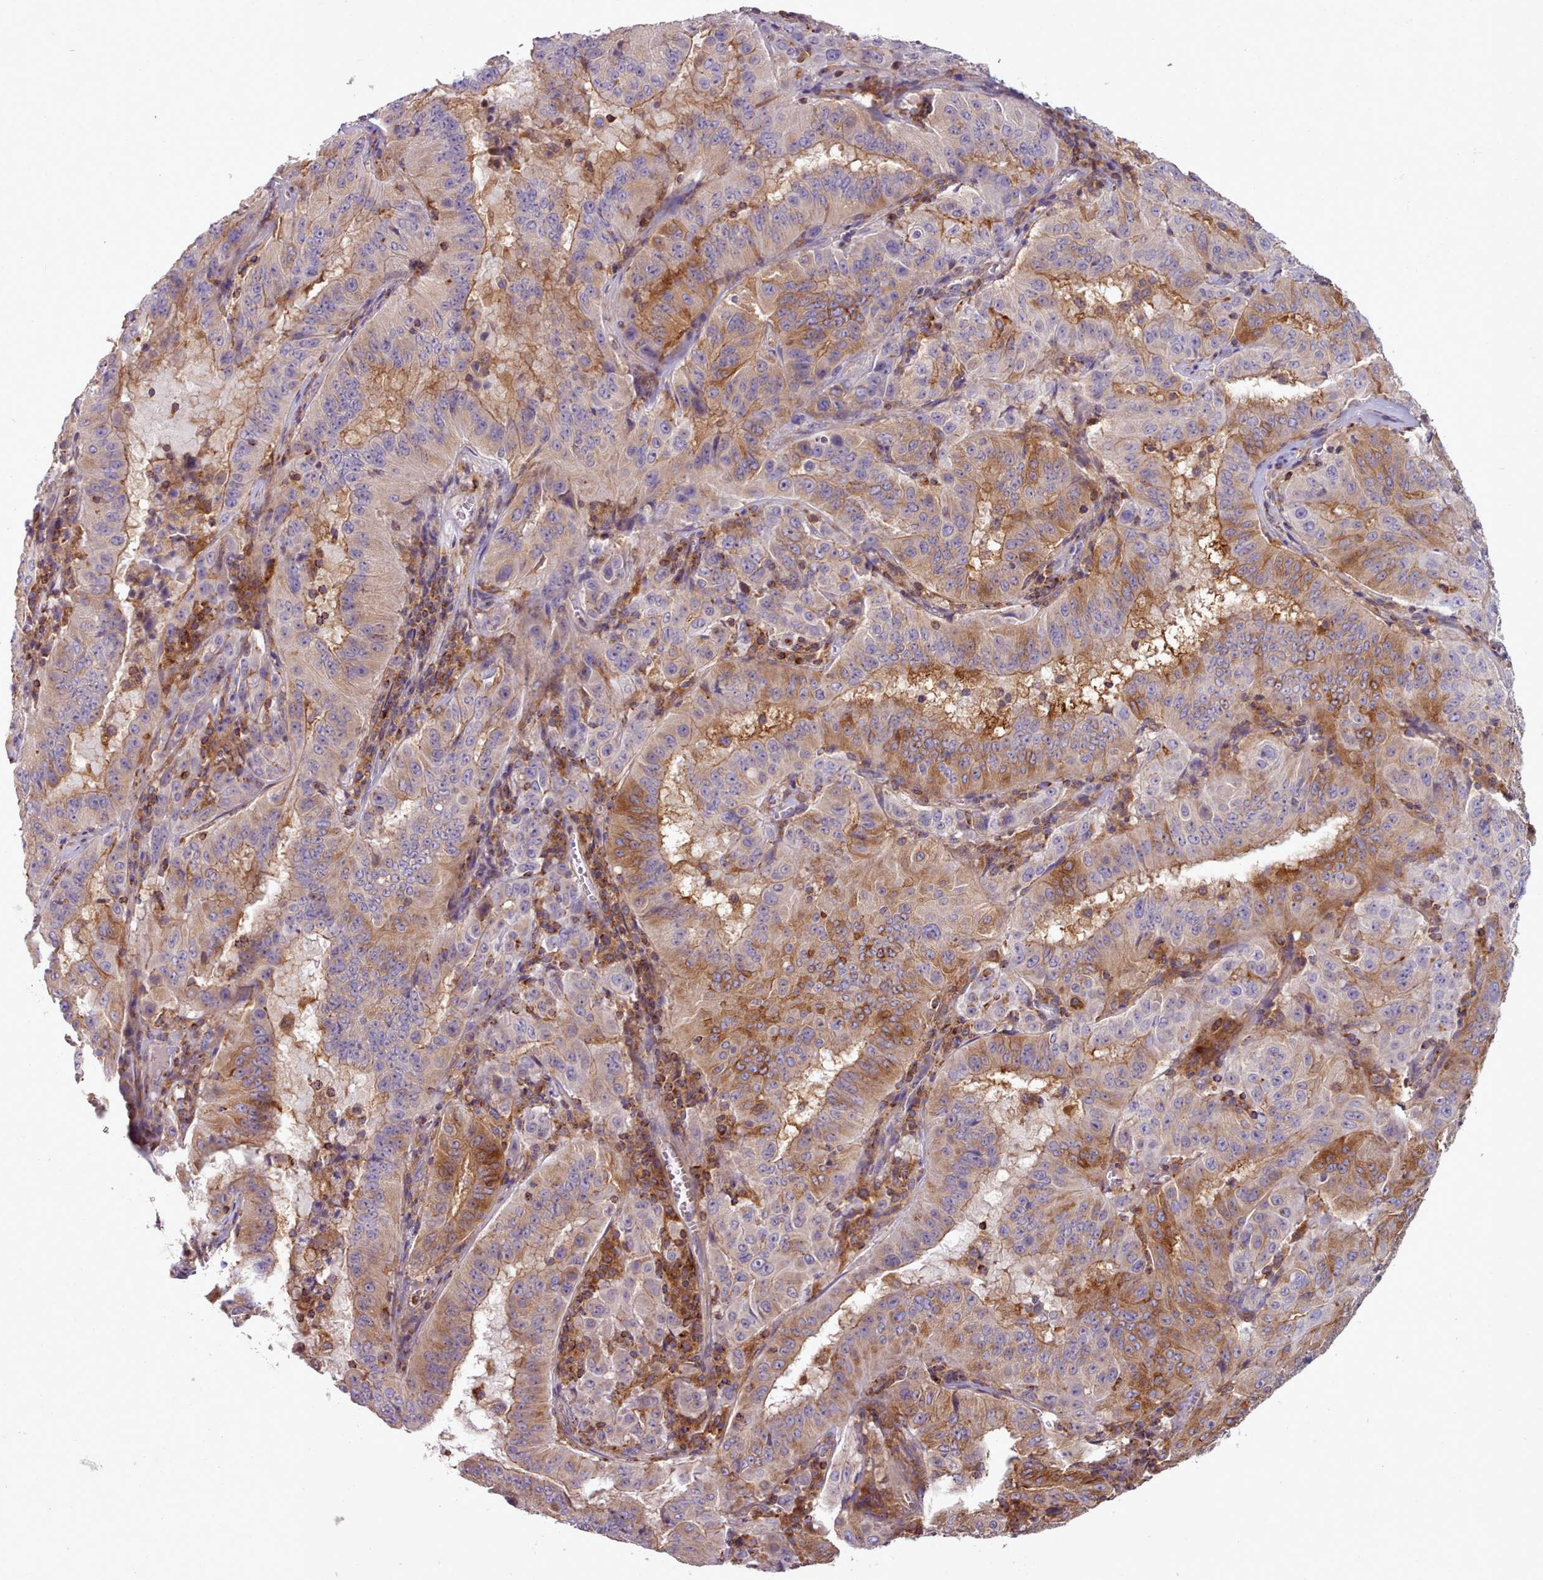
{"staining": {"intensity": "moderate", "quantity": "25%-75%", "location": "cytoplasmic/membranous"}, "tissue": "pancreatic cancer", "cell_type": "Tumor cells", "image_type": "cancer", "snomed": [{"axis": "morphology", "description": "Adenocarcinoma, NOS"}, {"axis": "topography", "description": "Pancreas"}], "caption": "This micrograph displays immunohistochemistry (IHC) staining of pancreatic cancer (adenocarcinoma), with medium moderate cytoplasmic/membranous staining in about 25%-75% of tumor cells.", "gene": "CRYBG1", "patient": {"sex": "male", "age": 63}}